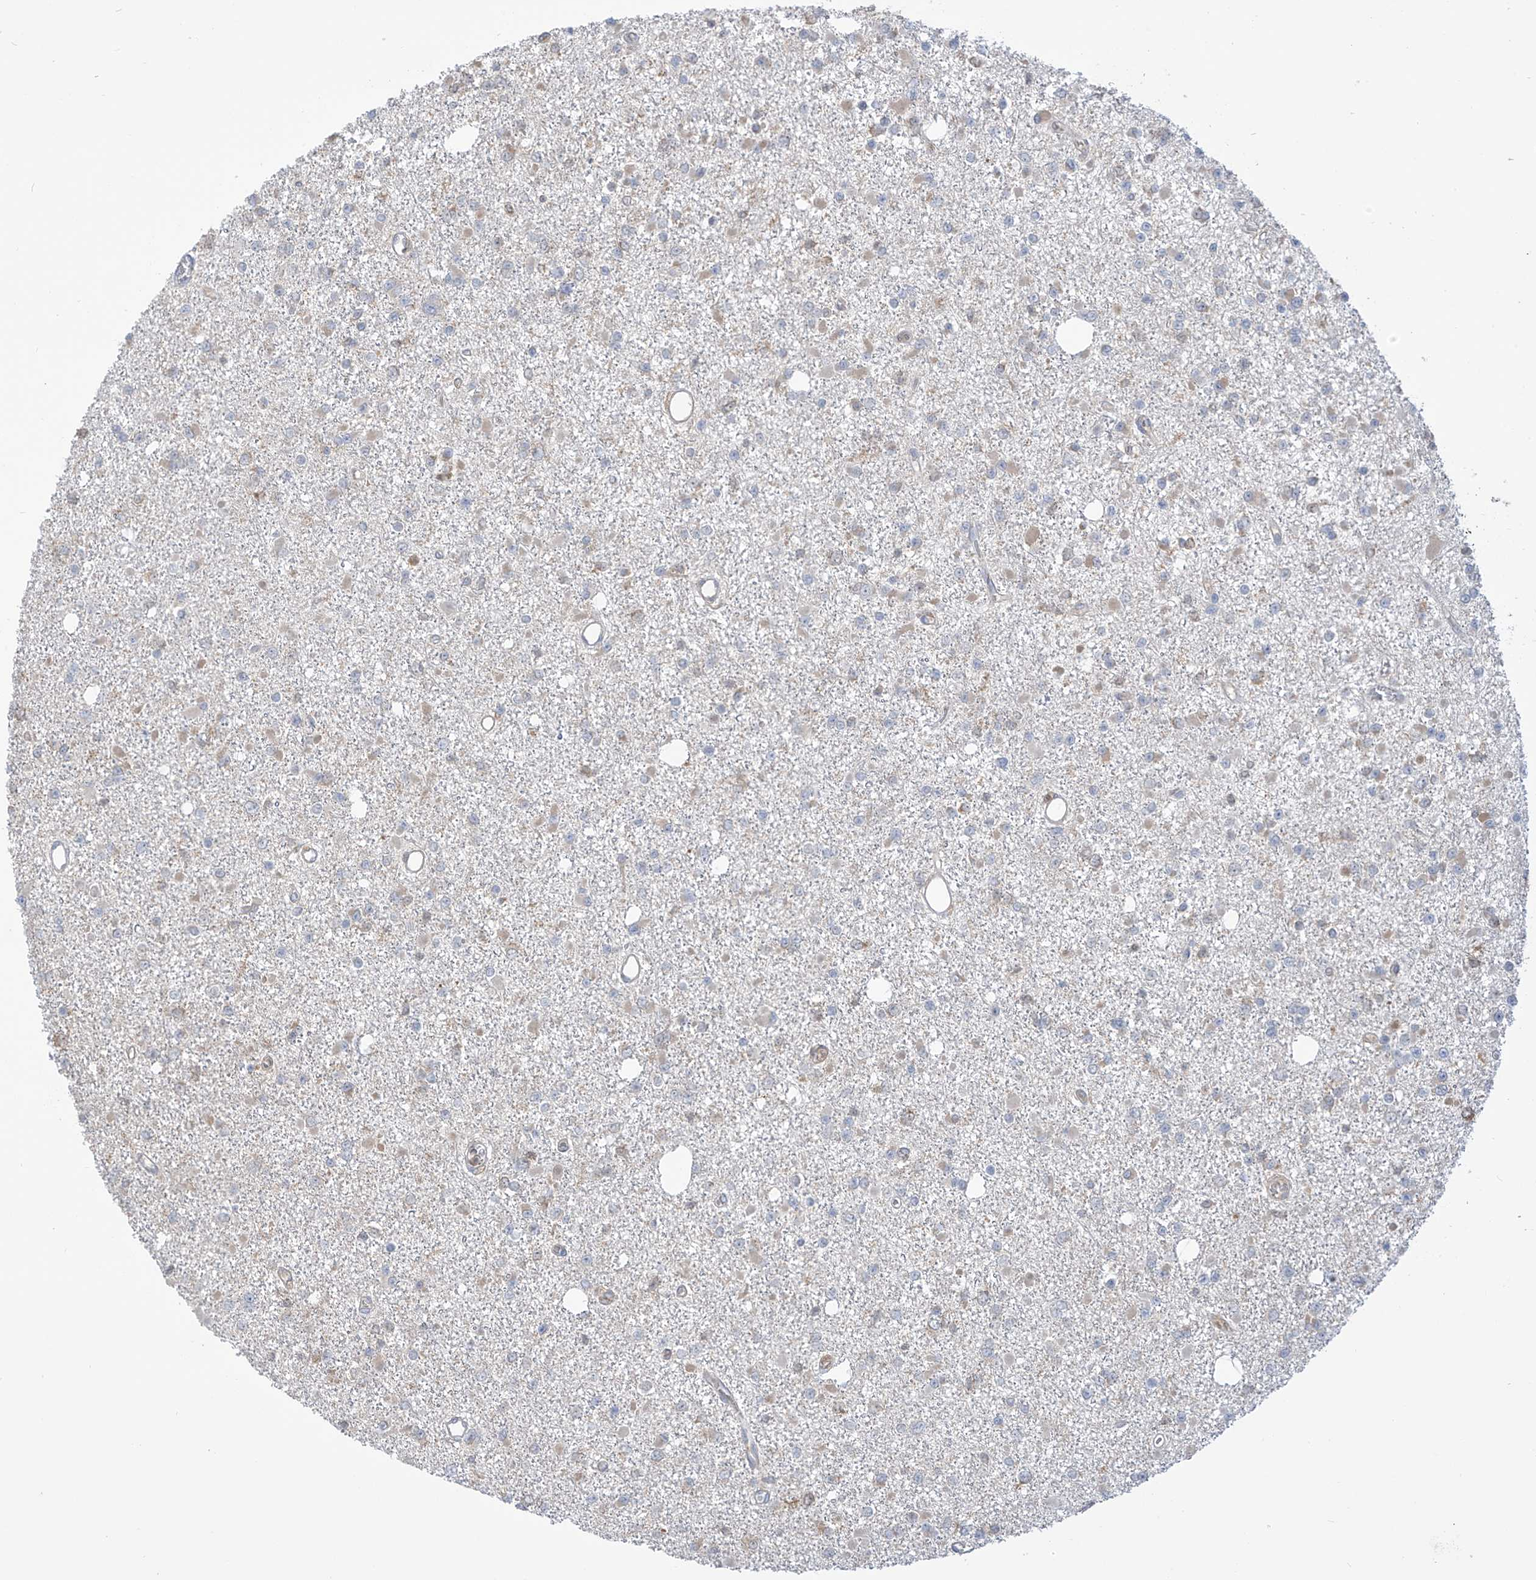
{"staining": {"intensity": "weak", "quantity": "<25%", "location": "cytoplasmic/membranous"}, "tissue": "glioma", "cell_type": "Tumor cells", "image_type": "cancer", "snomed": [{"axis": "morphology", "description": "Glioma, malignant, Low grade"}, {"axis": "topography", "description": "Brain"}], "caption": "Tumor cells show no significant protein positivity in glioma.", "gene": "IDH1", "patient": {"sex": "female", "age": 22}}